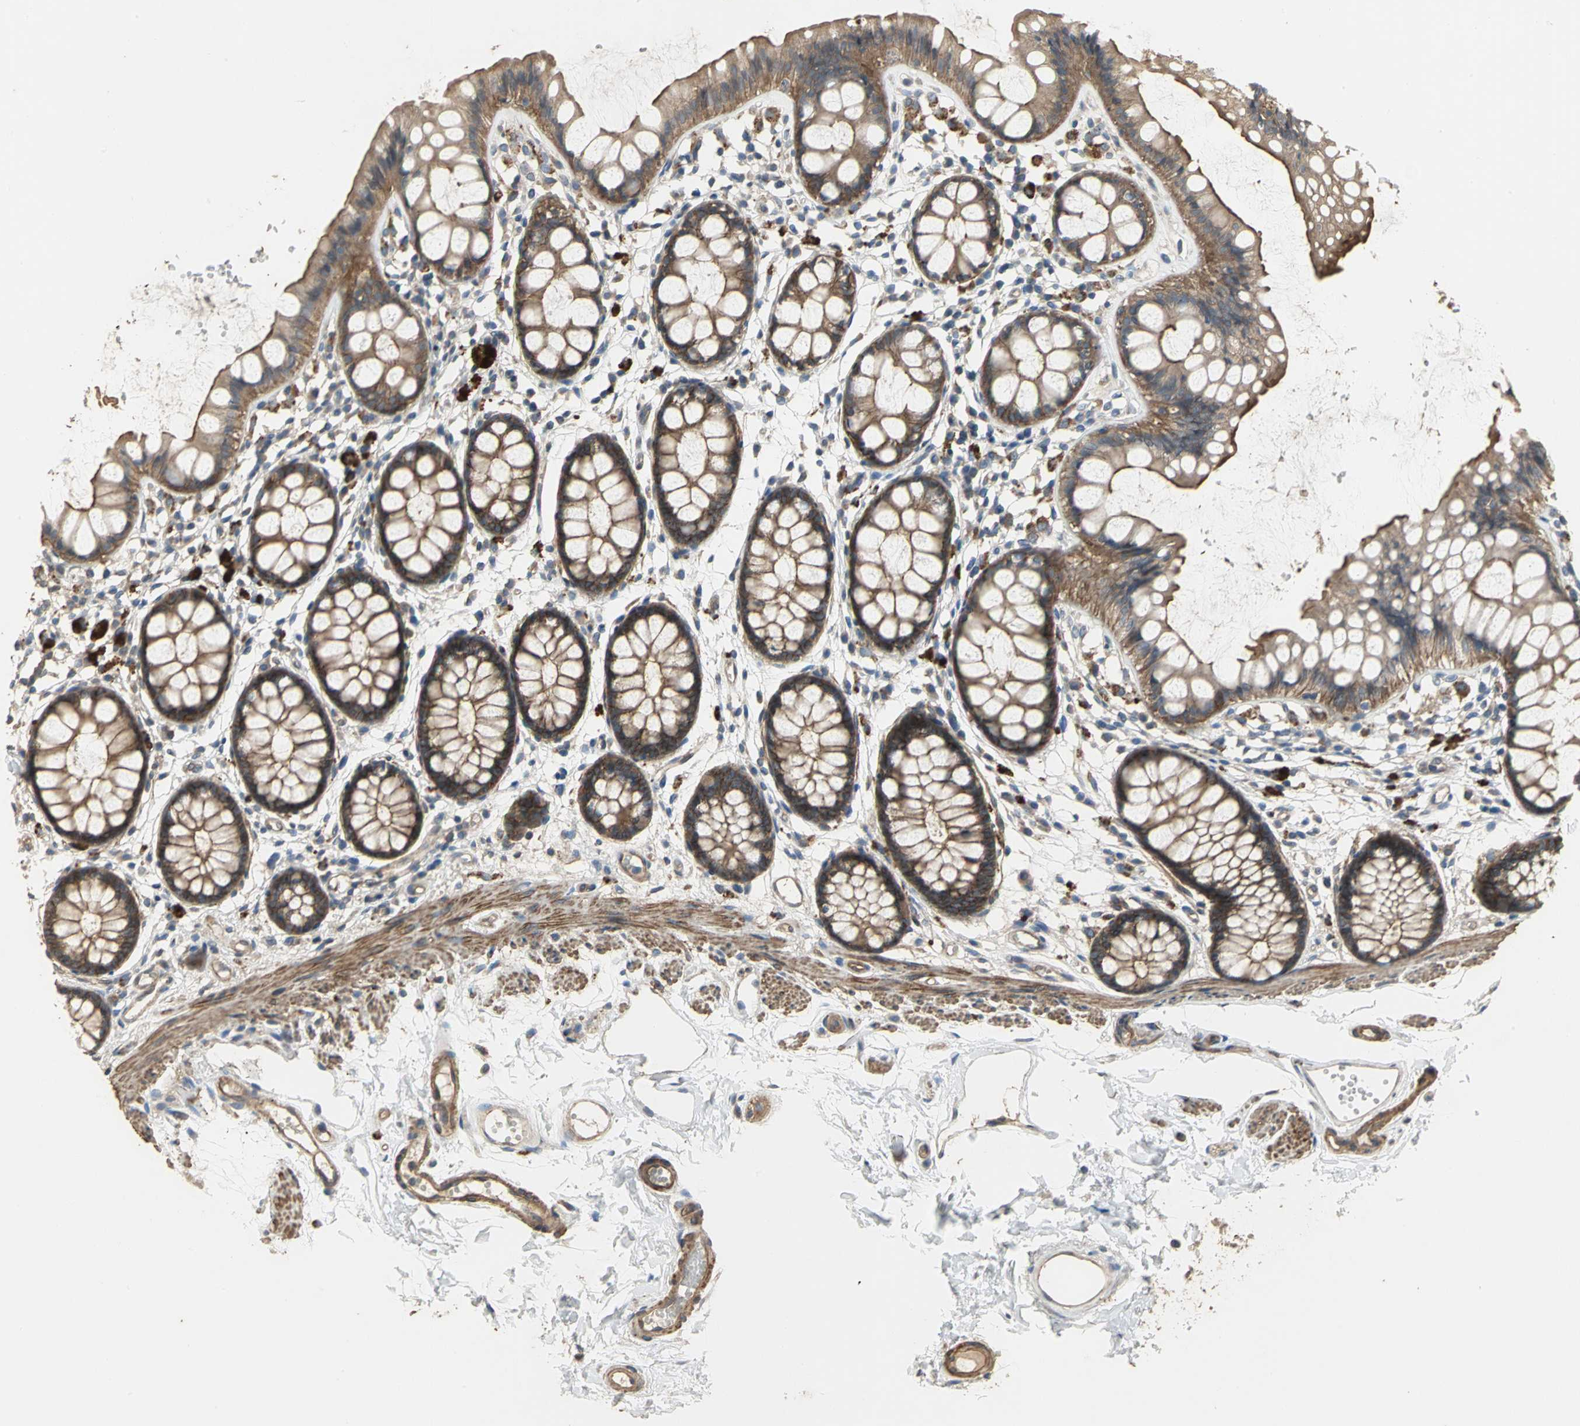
{"staining": {"intensity": "strong", "quantity": ">75%", "location": "cytoplasmic/membranous"}, "tissue": "rectum", "cell_type": "Glandular cells", "image_type": "normal", "snomed": [{"axis": "morphology", "description": "Normal tissue, NOS"}, {"axis": "topography", "description": "Rectum"}], "caption": "High-power microscopy captured an immunohistochemistry image of unremarkable rectum, revealing strong cytoplasmic/membranous expression in about >75% of glandular cells.", "gene": "MET", "patient": {"sex": "female", "age": 66}}